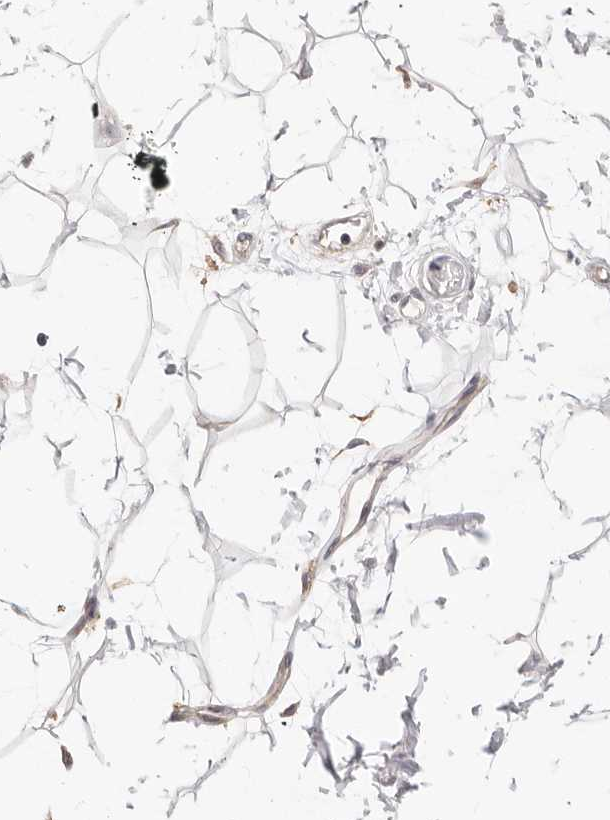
{"staining": {"intensity": "negative", "quantity": "none", "location": "none"}, "tissue": "adipose tissue", "cell_type": "Adipocytes", "image_type": "normal", "snomed": [{"axis": "morphology", "description": "Normal tissue, NOS"}, {"axis": "topography", "description": "Soft tissue"}], "caption": "Adipocytes show no significant protein staining in benign adipose tissue.", "gene": "AFDN", "patient": {"sex": "male", "age": 72}}